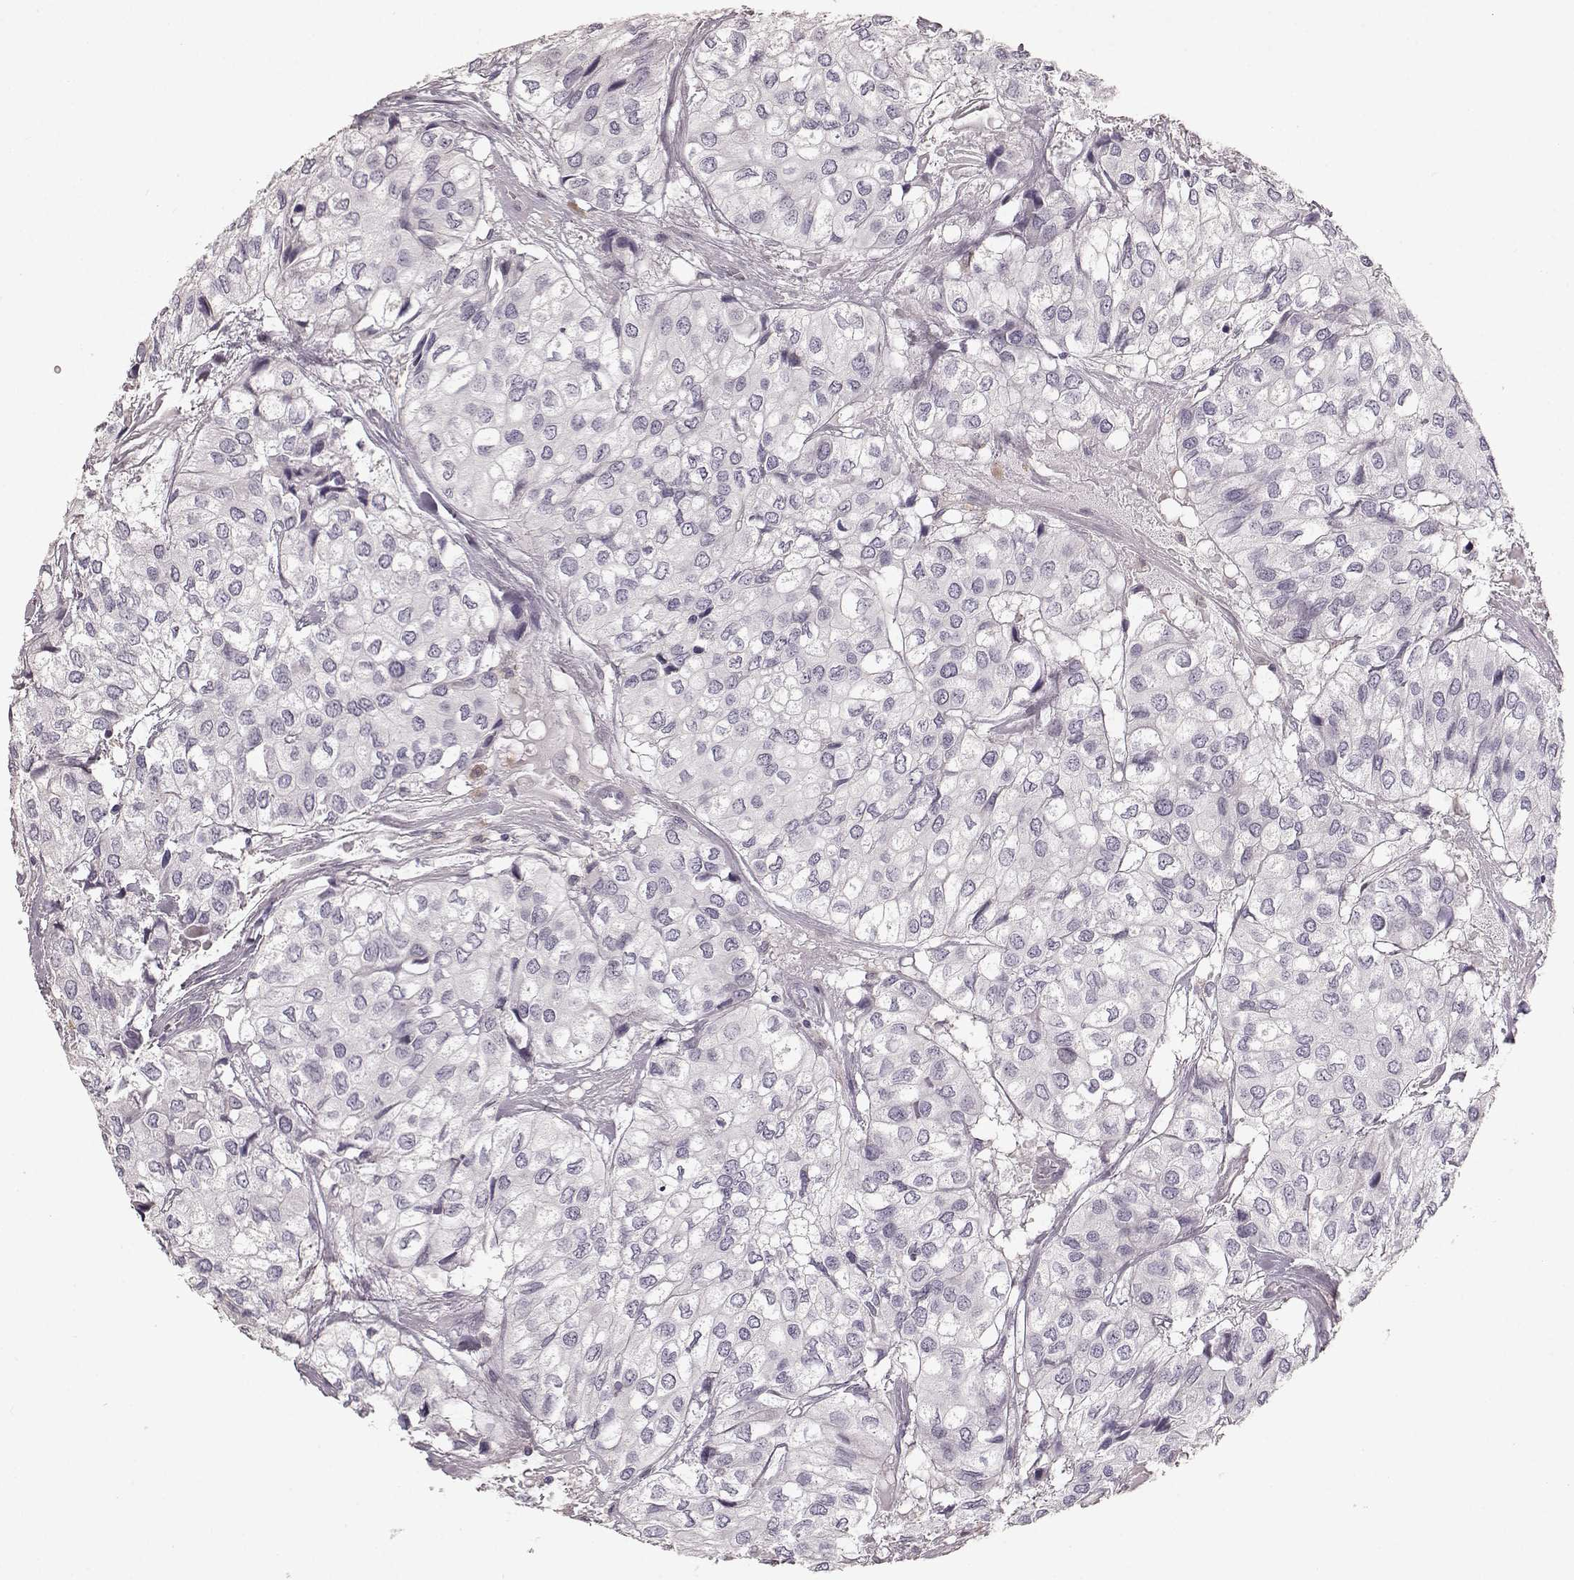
{"staining": {"intensity": "negative", "quantity": "none", "location": "none"}, "tissue": "urothelial cancer", "cell_type": "Tumor cells", "image_type": "cancer", "snomed": [{"axis": "morphology", "description": "Urothelial carcinoma, High grade"}, {"axis": "topography", "description": "Urinary bladder"}], "caption": "The histopathology image demonstrates no significant expression in tumor cells of urothelial cancer.", "gene": "GPR50", "patient": {"sex": "male", "age": 73}}